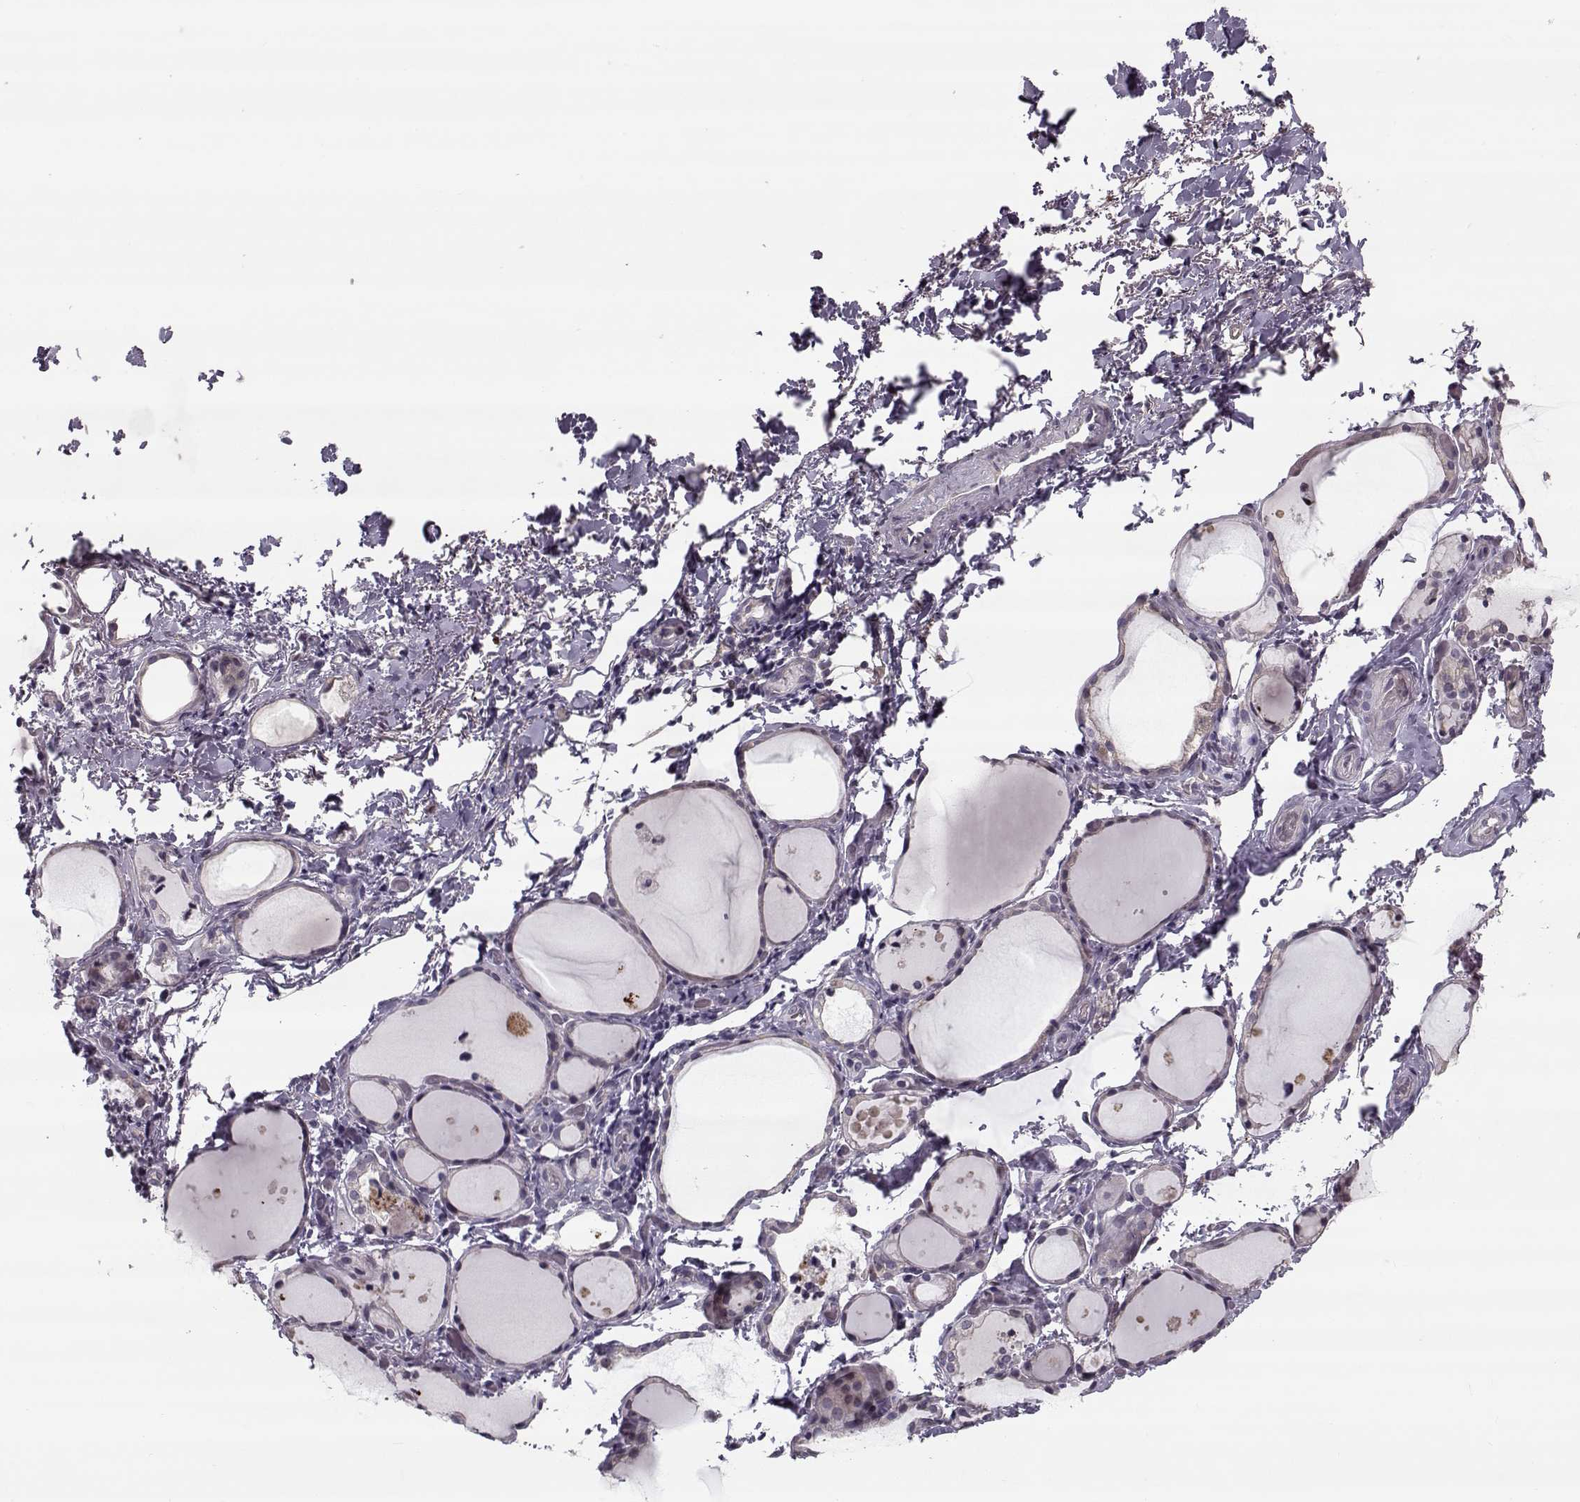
{"staining": {"intensity": "negative", "quantity": "none", "location": "none"}, "tissue": "thyroid gland", "cell_type": "Glandular cells", "image_type": "normal", "snomed": [{"axis": "morphology", "description": "Normal tissue, NOS"}, {"axis": "topography", "description": "Thyroid gland"}], "caption": "Immunohistochemical staining of benign human thyroid gland reveals no significant staining in glandular cells.", "gene": "DNAI3", "patient": {"sex": "male", "age": 68}}